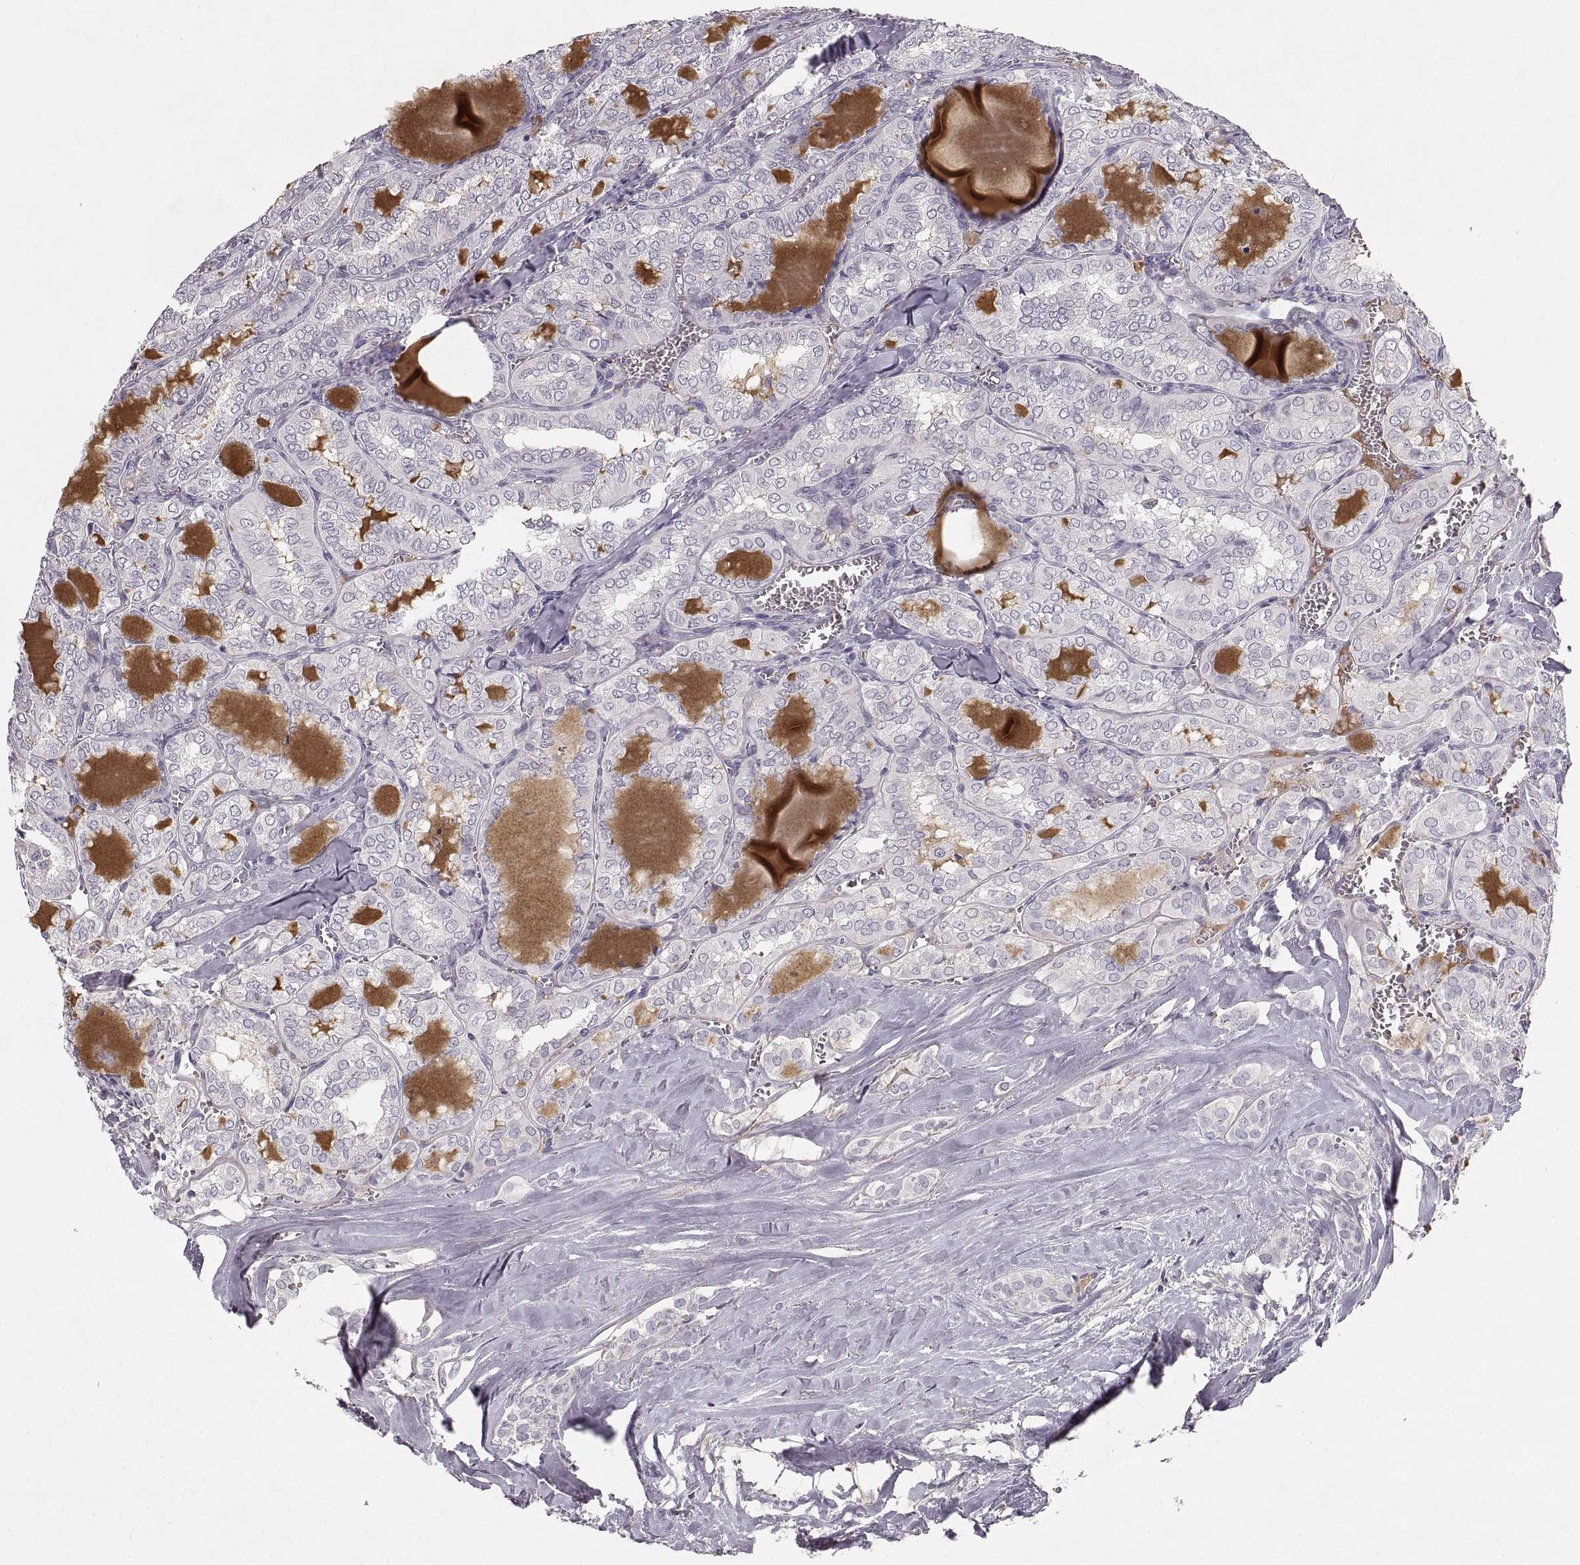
{"staining": {"intensity": "negative", "quantity": "none", "location": "none"}, "tissue": "thyroid cancer", "cell_type": "Tumor cells", "image_type": "cancer", "snomed": [{"axis": "morphology", "description": "Papillary adenocarcinoma, NOS"}, {"axis": "topography", "description": "Thyroid gland"}], "caption": "Protein analysis of thyroid cancer demonstrates no significant positivity in tumor cells.", "gene": "ADAM11", "patient": {"sex": "female", "age": 41}}